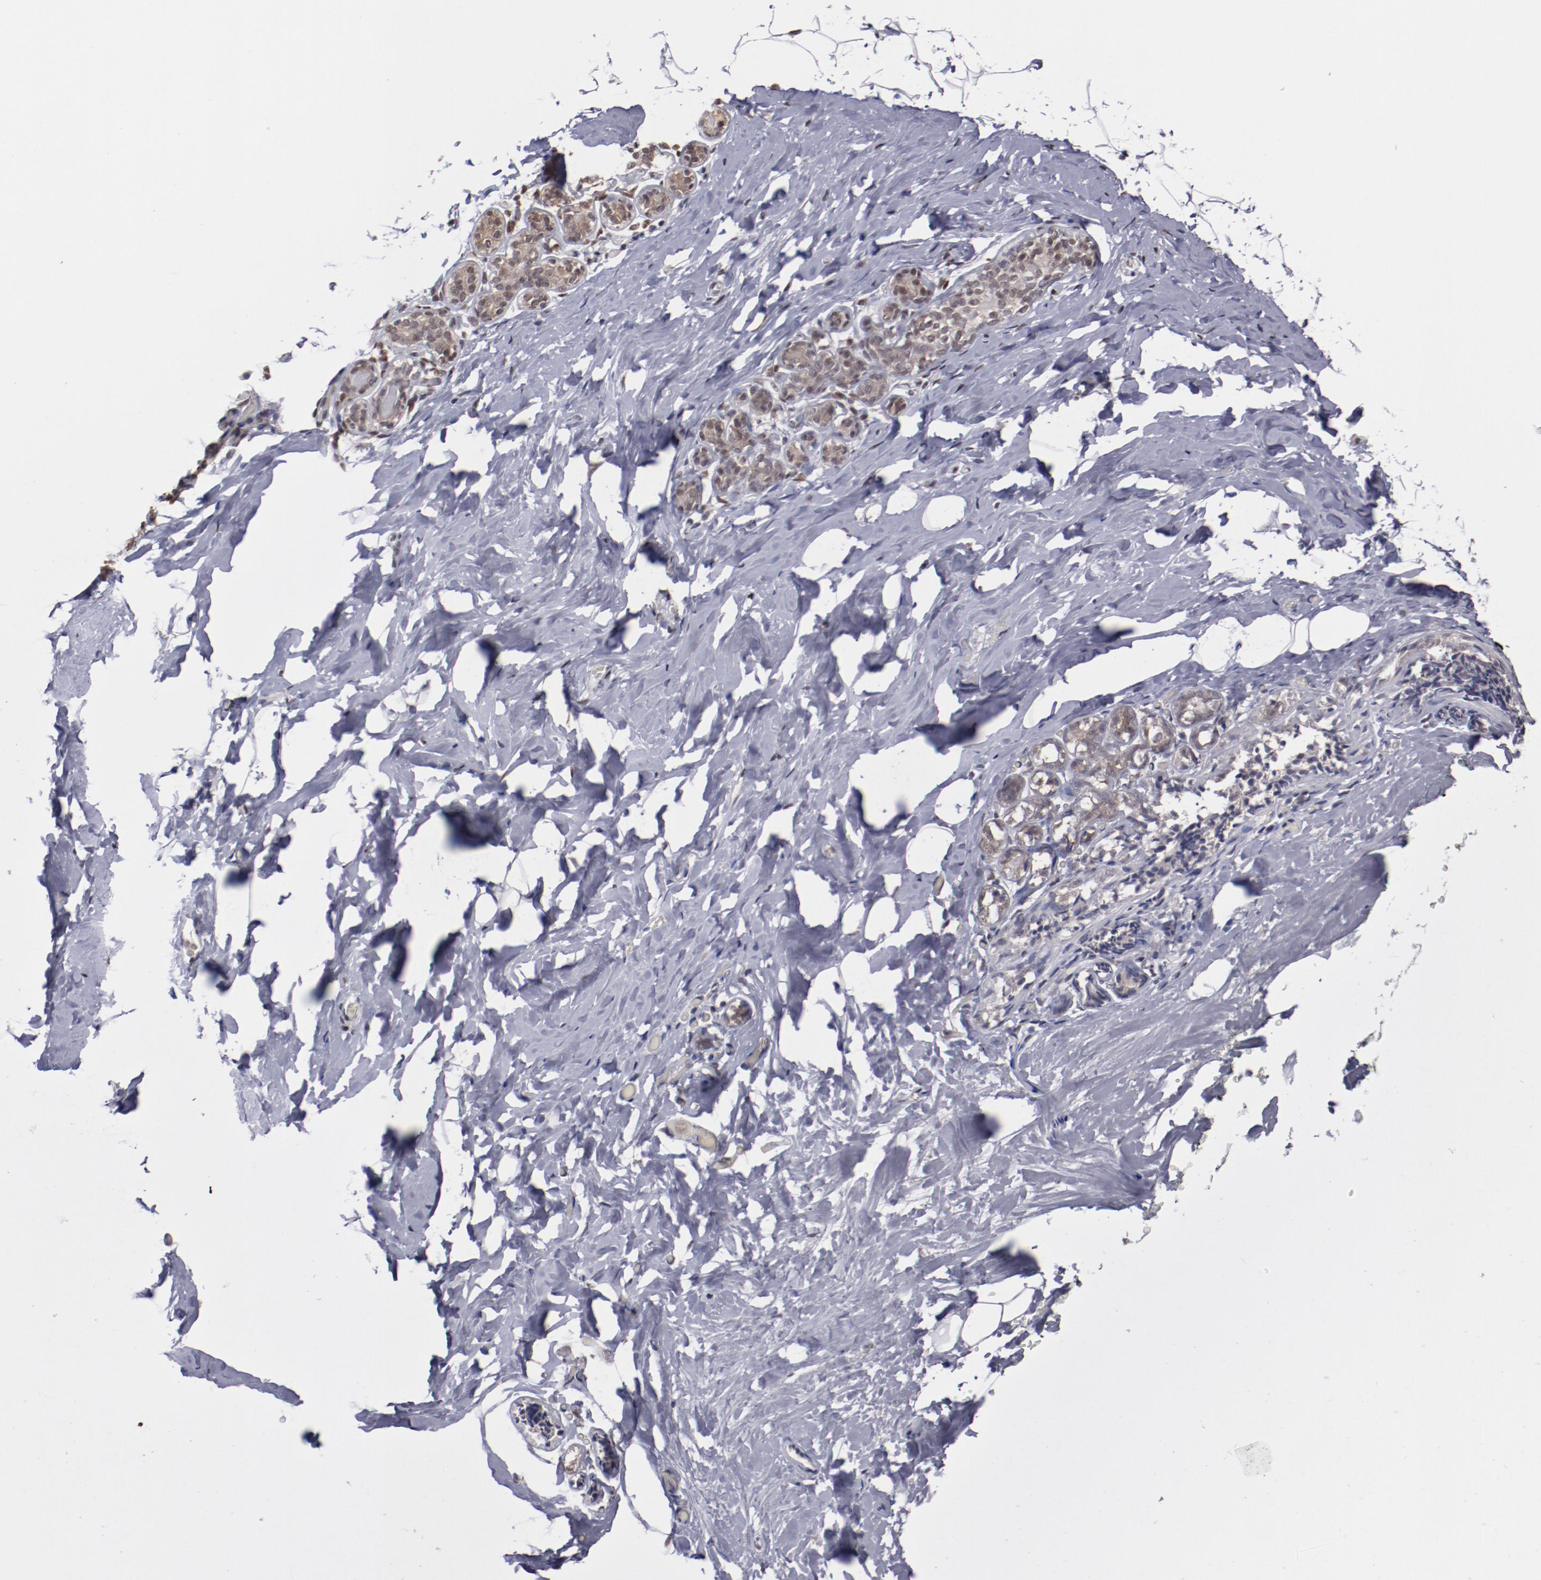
{"staining": {"intensity": "negative", "quantity": "none", "location": "none"}, "tissue": "breast", "cell_type": "Adipocytes", "image_type": "normal", "snomed": [{"axis": "morphology", "description": "Normal tissue, NOS"}, {"axis": "topography", "description": "Breast"}, {"axis": "topography", "description": "Soft tissue"}], "caption": "Immunohistochemistry (IHC) of benign breast exhibits no positivity in adipocytes. Brightfield microscopy of immunohistochemistry (IHC) stained with DAB (brown) and hematoxylin (blue), captured at high magnification.", "gene": "ARNT", "patient": {"sex": "female", "age": 75}}